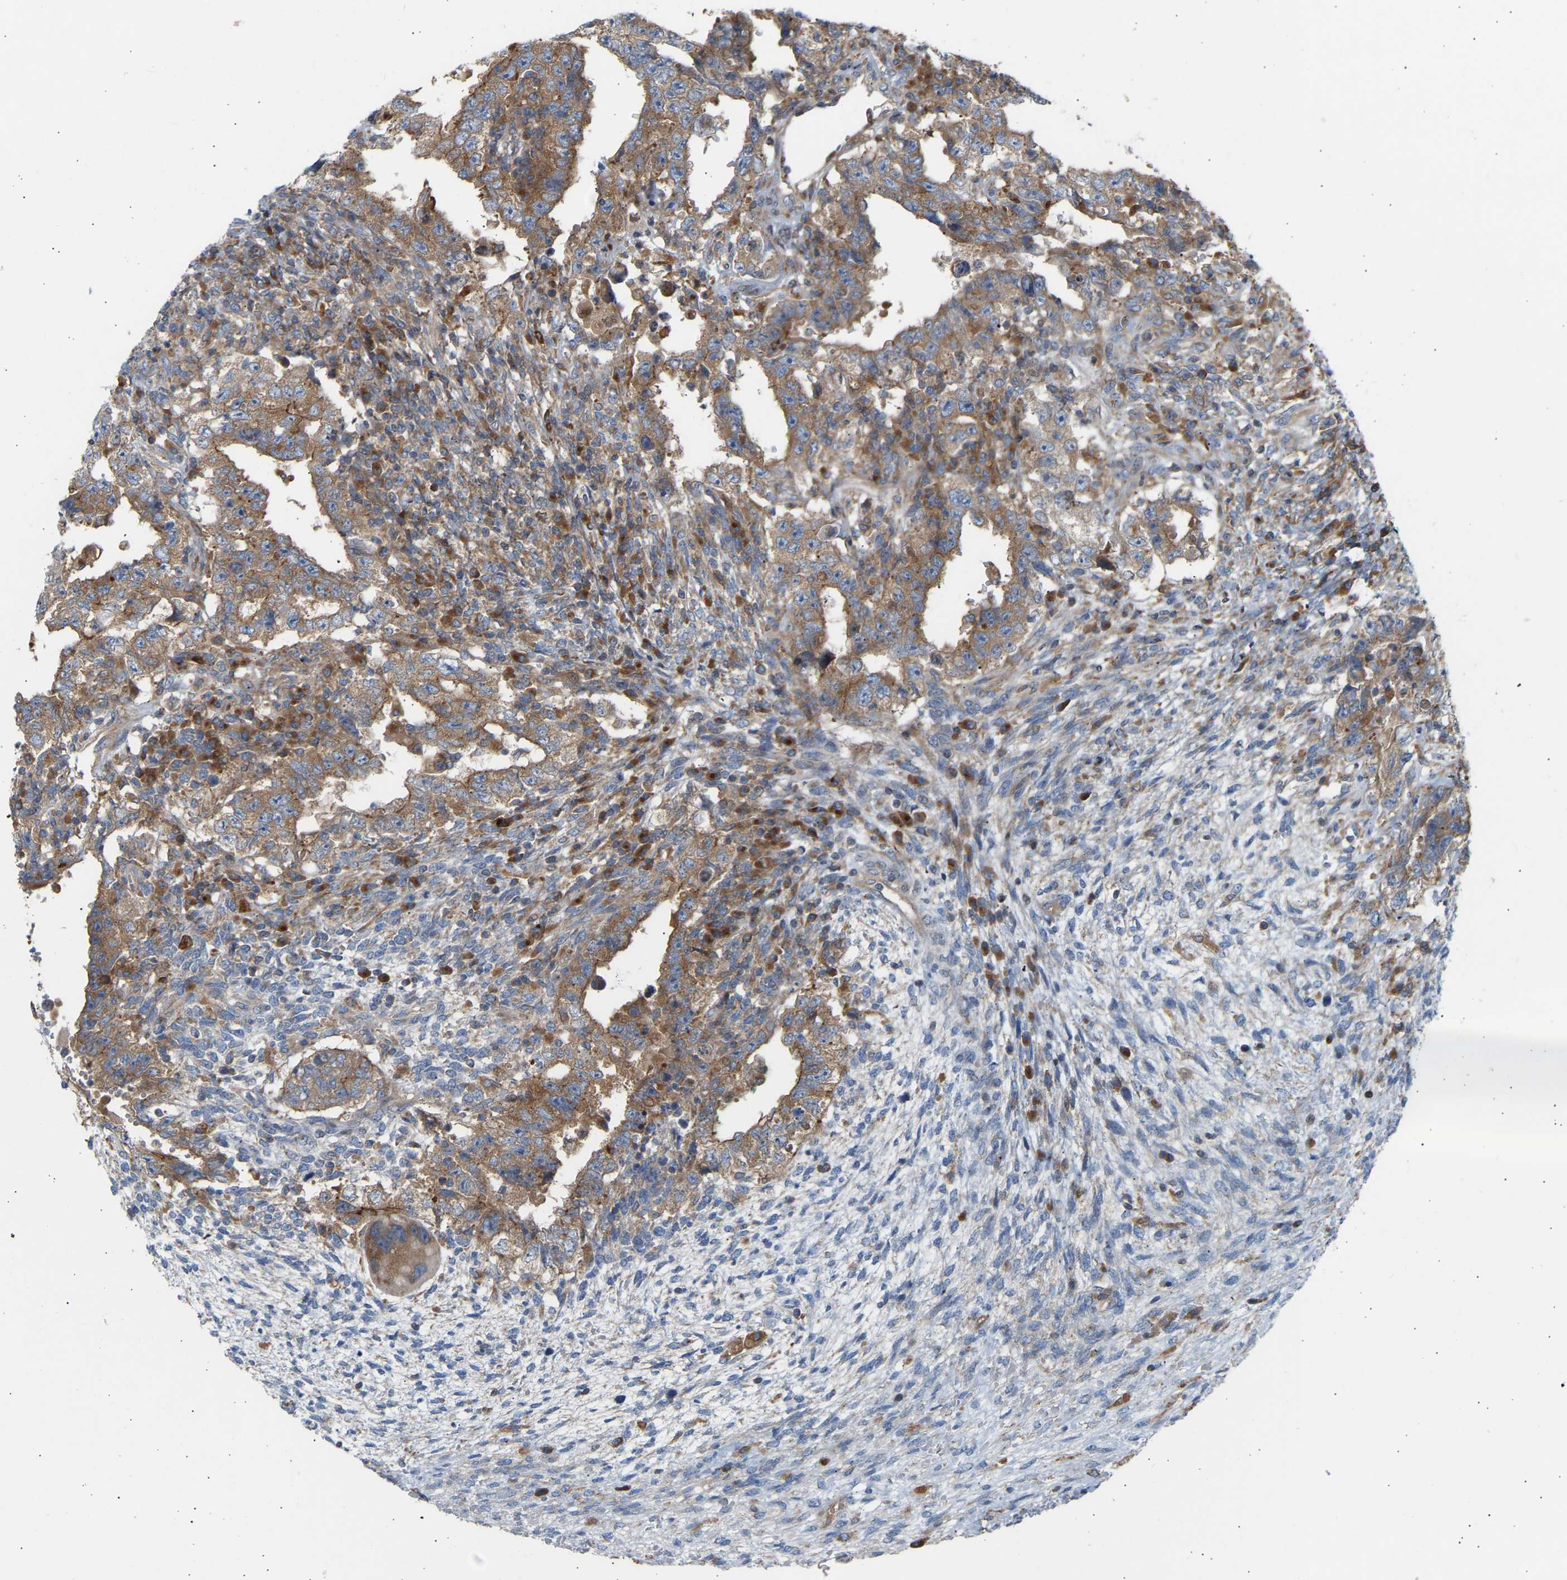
{"staining": {"intensity": "moderate", "quantity": ">75%", "location": "cytoplasmic/membranous"}, "tissue": "testis cancer", "cell_type": "Tumor cells", "image_type": "cancer", "snomed": [{"axis": "morphology", "description": "Carcinoma, Embryonal, NOS"}, {"axis": "topography", "description": "Testis"}], "caption": "Protein expression analysis of human testis cancer reveals moderate cytoplasmic/membranous expression in about >75% of tumor cells.", "gene": "GCN1", "patient": {"sex": "male", "age": 26}}